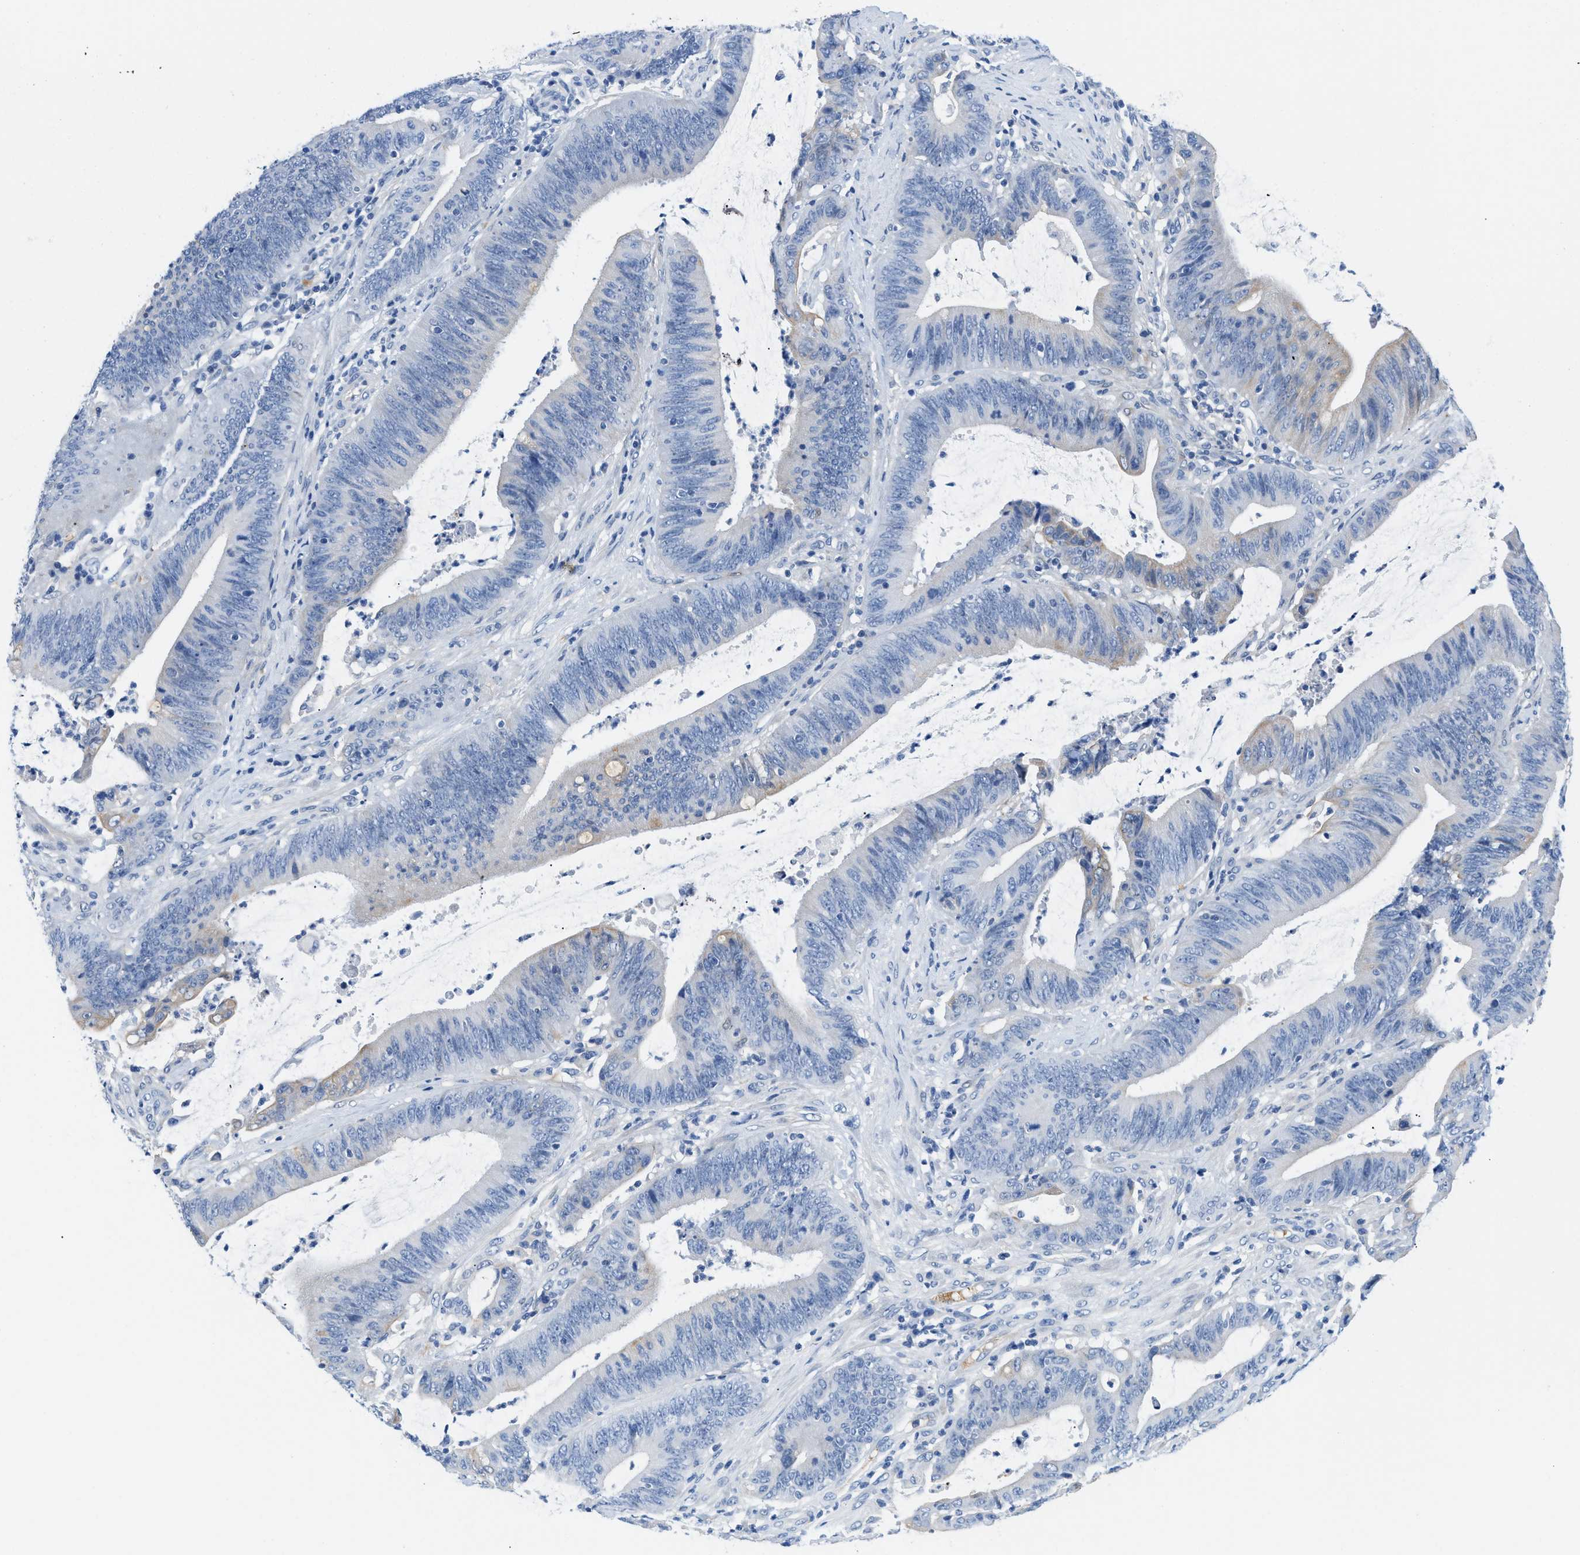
{"staining": {"intensity": "weak", "quantity": "<25%", "location": "cytoplasmic/membranous"}, "tissue": "colorectal cancer", "cell_type": "Tumor cells", "image_type": "cancer", "snomed": [{"axis": "morphology", "description": "Normal tissue, NOS"}, {"axis": "morphology", "description": "Adenocarcinoma, NOS"}, {"axis": "topography", "description": "Rectum"}], "caption": "There is no significant expression in tumor cells of adenocarcinoma (colorectal).", "gene": "BPGM", "patient": {"sex": "female", "age": 66}}